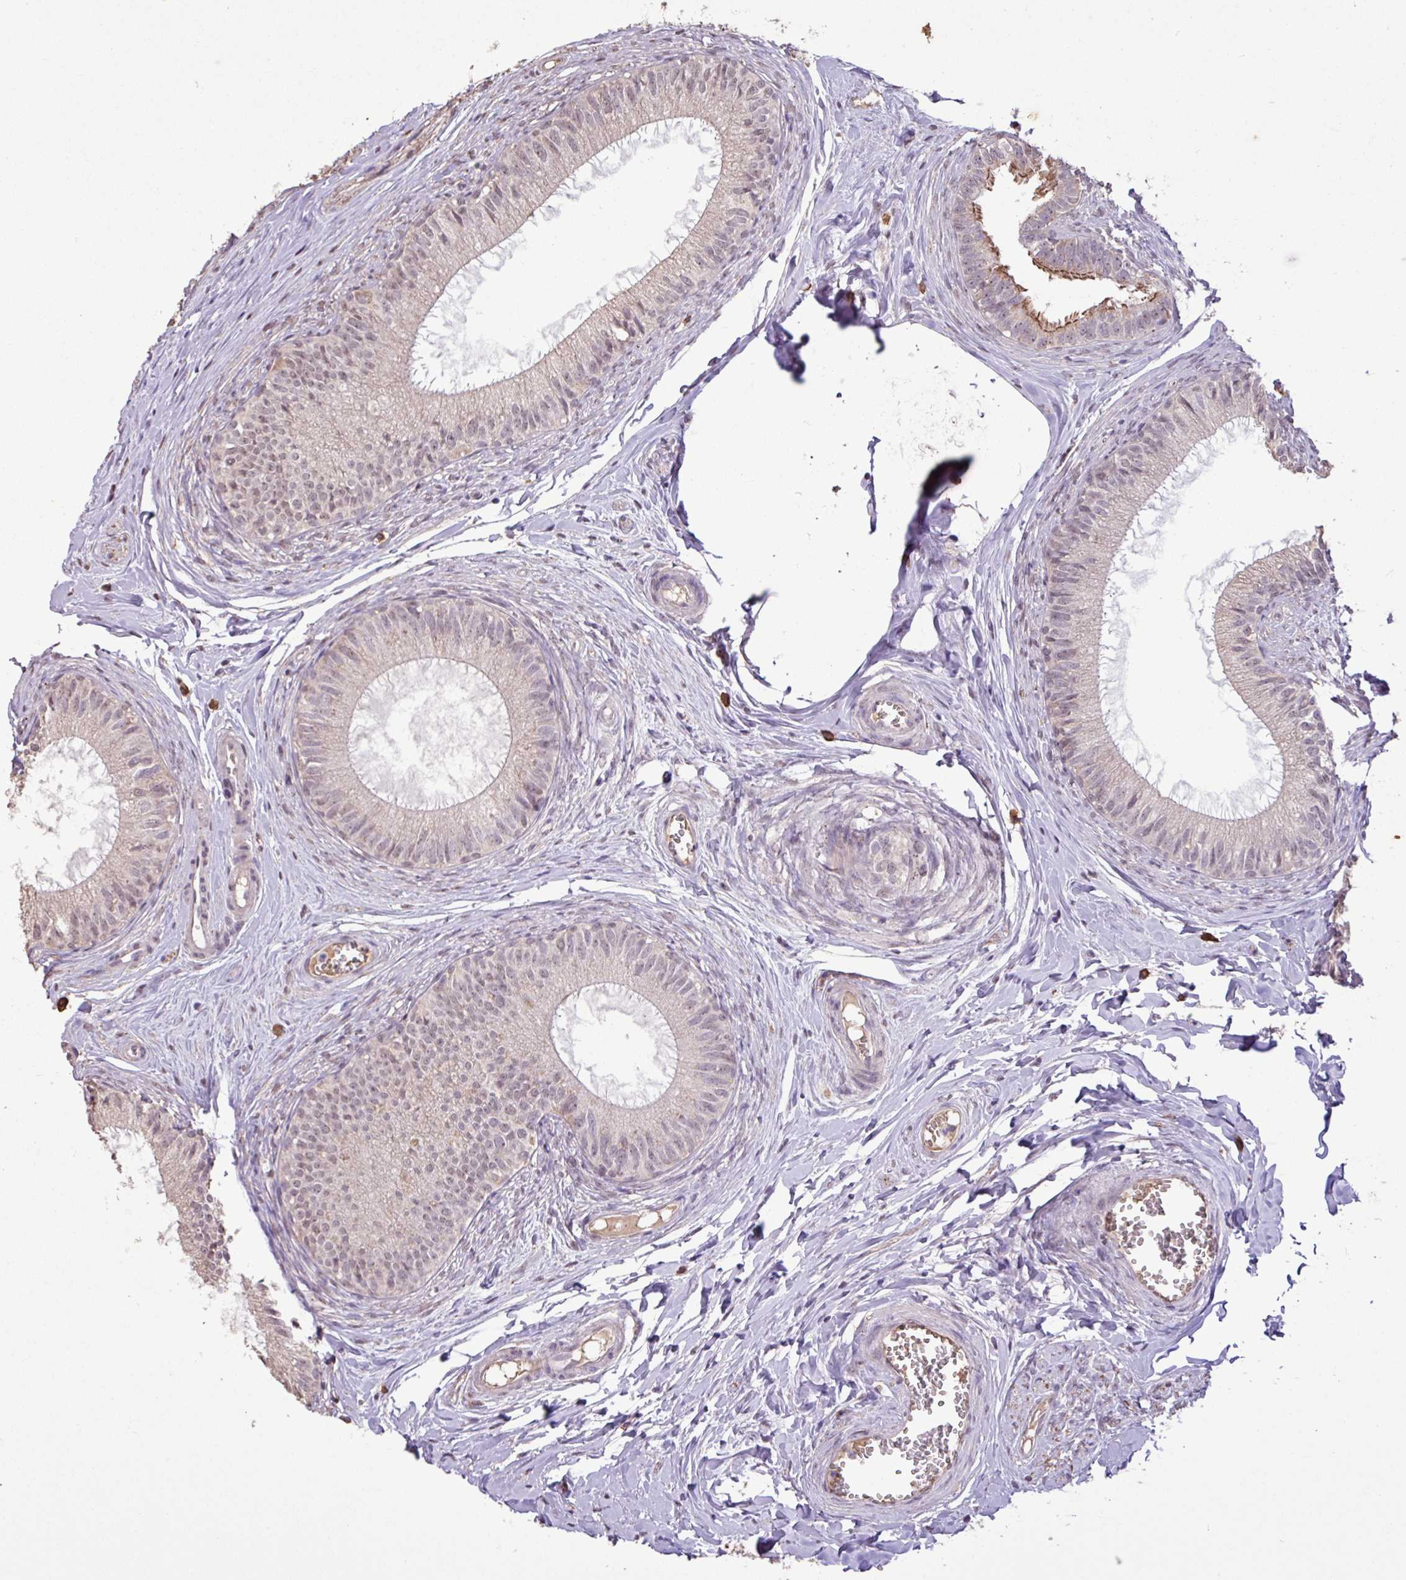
{"staining": {"intensity": "weak", "quantity": "25%-75%", "location": "cytoplasmic/membranous,nuclear"}, "tissue": "epididymis", "cell_type": "Glandular cells", "image_type": "normal", "snomed": [{"axis": "morphology", "description": "Normal tissue, NOS"}, {"axis": "topography", "description": "Epididymis"}], "caption": "Unremarkable epididymis displays weak cytoplasmic/membranous,nuclear positivity in approximately 25%-75% of glandular cells, visualized by immunohistochemistry.", "gene": "L3MBTL3", "patient": {"sex": "male", "age": 25}}